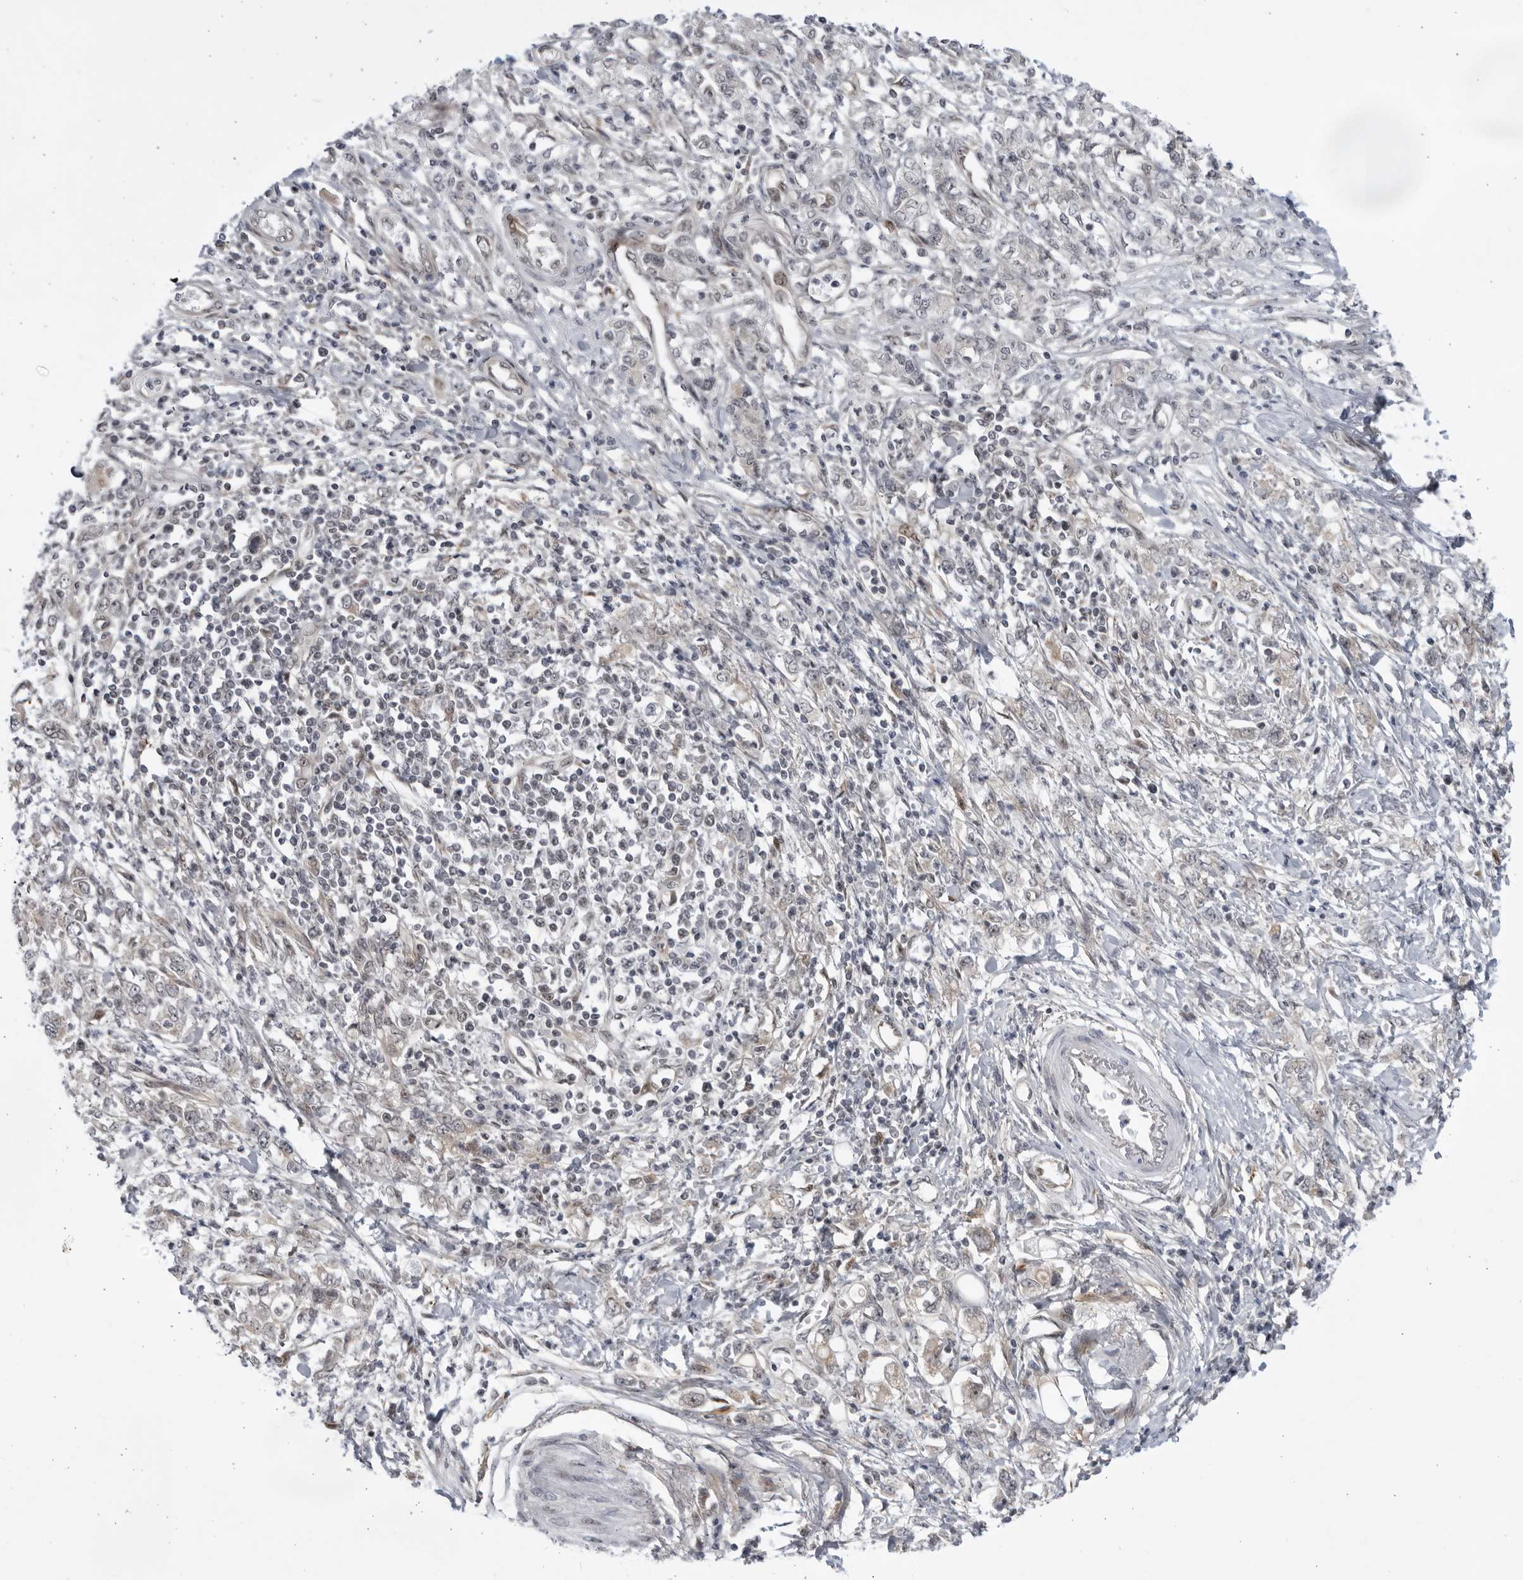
{"staining": {"intensity": "weak", "quantity": "<25%", "location": "nuclear"}, "tissue": "stomach cancer", "cell_type": "Tumor cells", "image_type": "cancer", "snomed": [{"axis": "morphology", "description": "Adenocarcinoma, NOS"}, {"axis": "topography", "description": "Stomach"}], "caption": "Histopathology image shows no protein positivity in tumor cells of stomach adenocarcinoma tissue.", "gene": "ITGB3BP", "patient": {"sex": "female", "age": 76}}